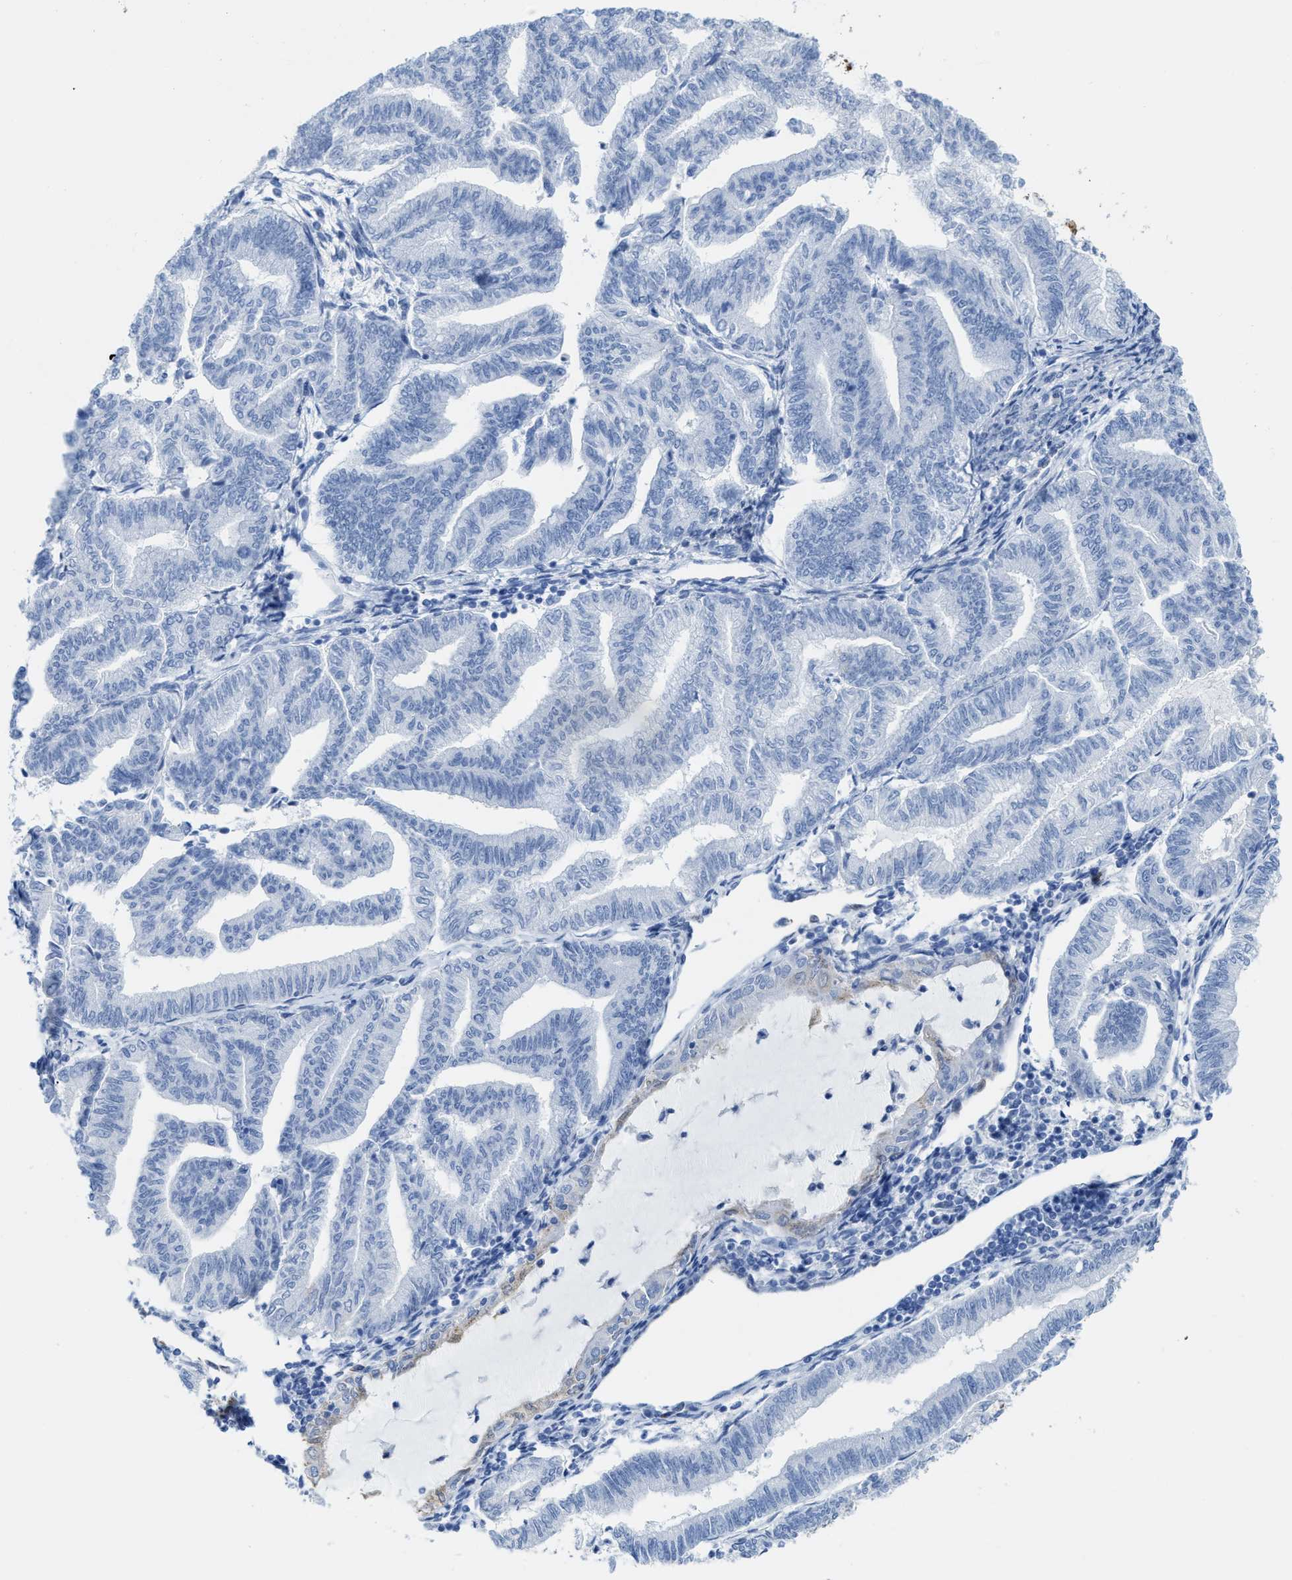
{"staining": {"intensity": "negative", "quantity": "none", "location": "none"}, "tissue": "endometrial cancer", "cell_type": "Tumor cells", "image_type": "cancer", "snomed": [{"axis": "morphology", "description": "Adenocarcinoma, NOS"}, {"axis": "topography", "description": "Endometrium"}], "caption": "The immunohistochemistry photomicrograph has no significant expression in tumor cells of endometrial cancer (adenocarcinoma) tissue.", "gene": "ASS1", "patient": {"sex": "female", "age": 79}}